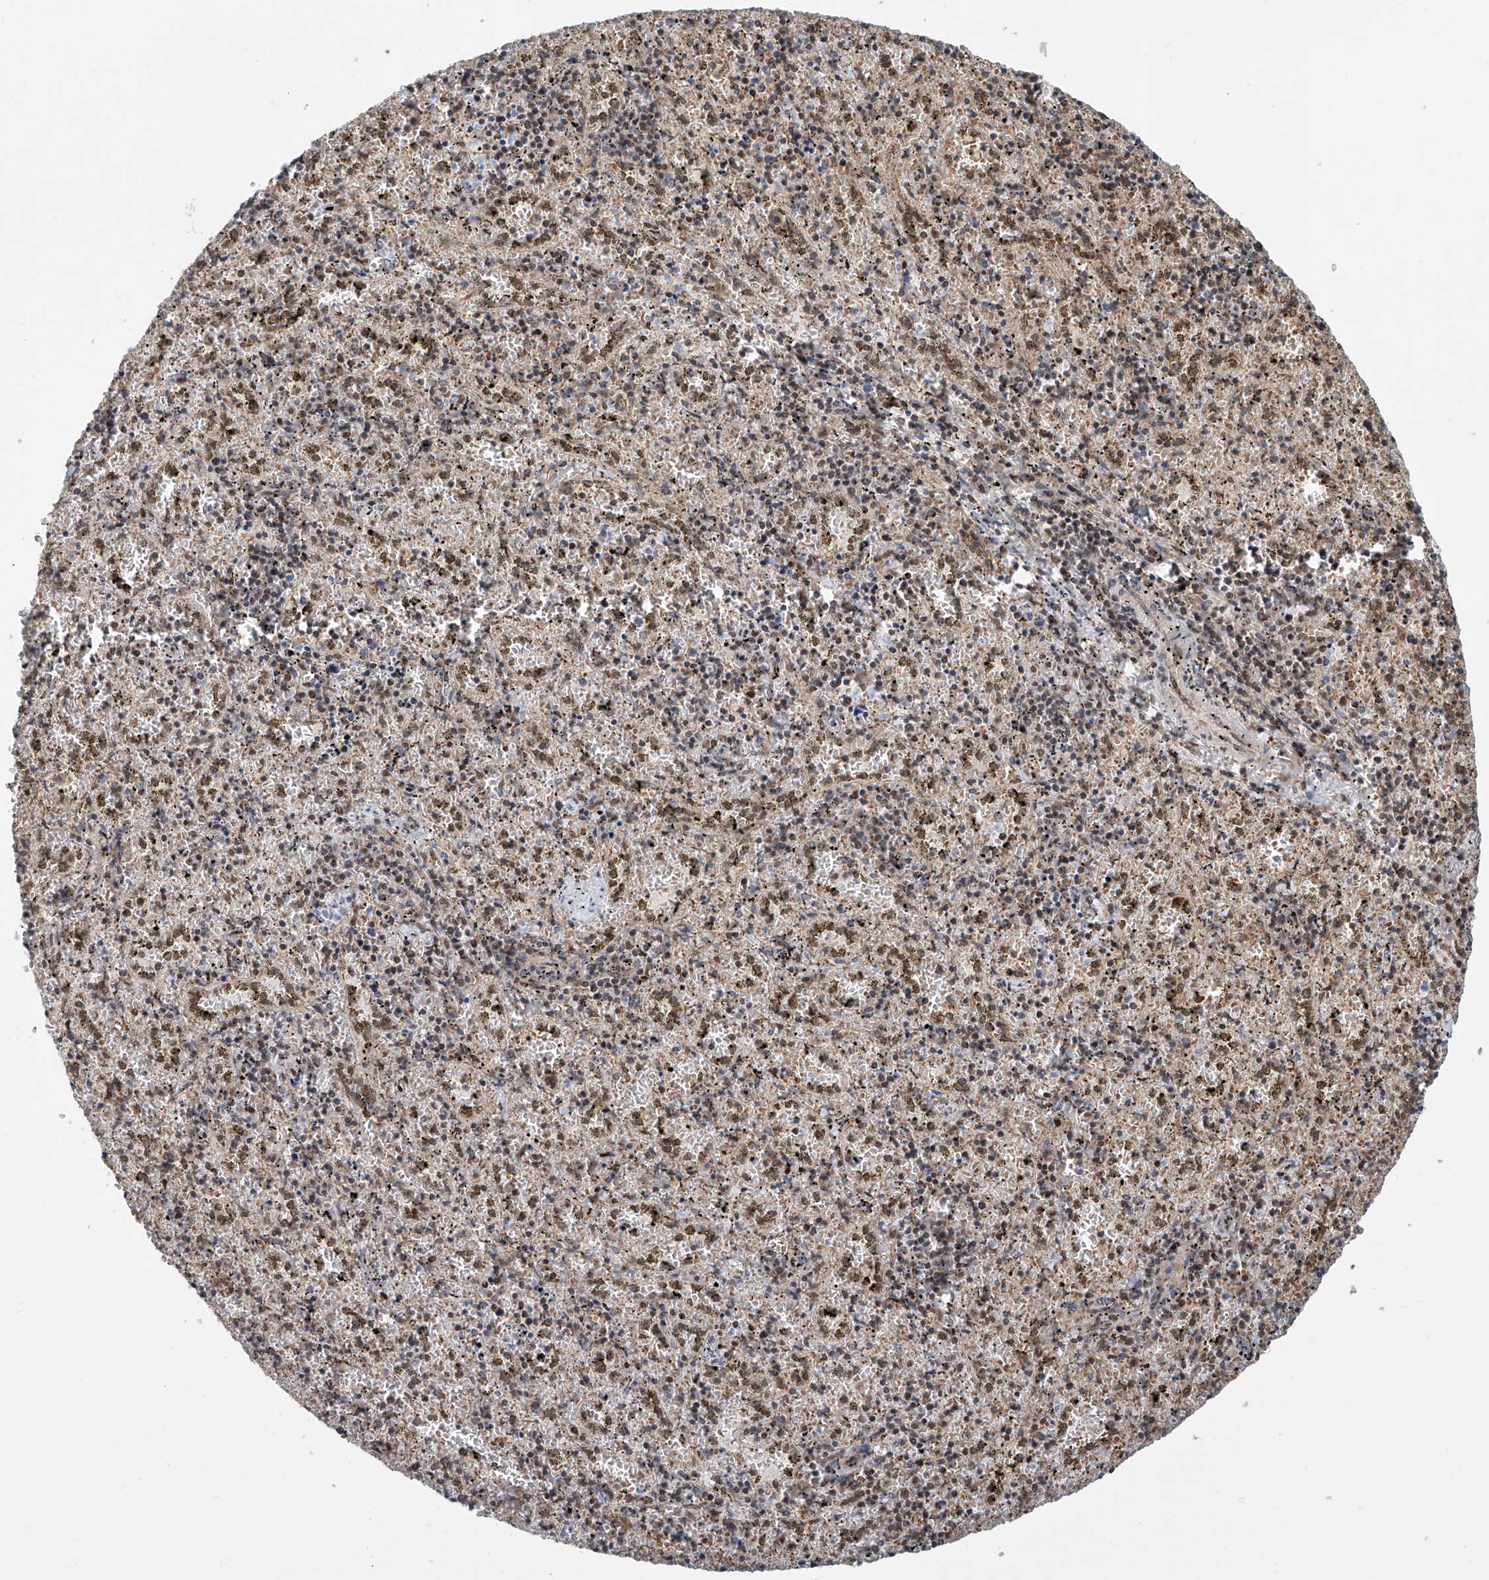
{"staining": {"intensity": "moderate", "quantity": "25%-75%", "location": "nuclear"}, "tissue": "spleen", "cell_type": "Cells in red pulp", "image_type": "normal", "snomed": [{"axis": "morphology", "description": "Normal tissue, NOS"}, {"axis": "topography", "description": "Spleen"}], "caption": "Moderate nuclear positivity for a protein is appreciated in approximately 25%-75% of cells in red pulp of benign spleen using immunohistochemistry (IHC).", "gene": "SDE2", "patient": {"sex": "male", "age": 11}}